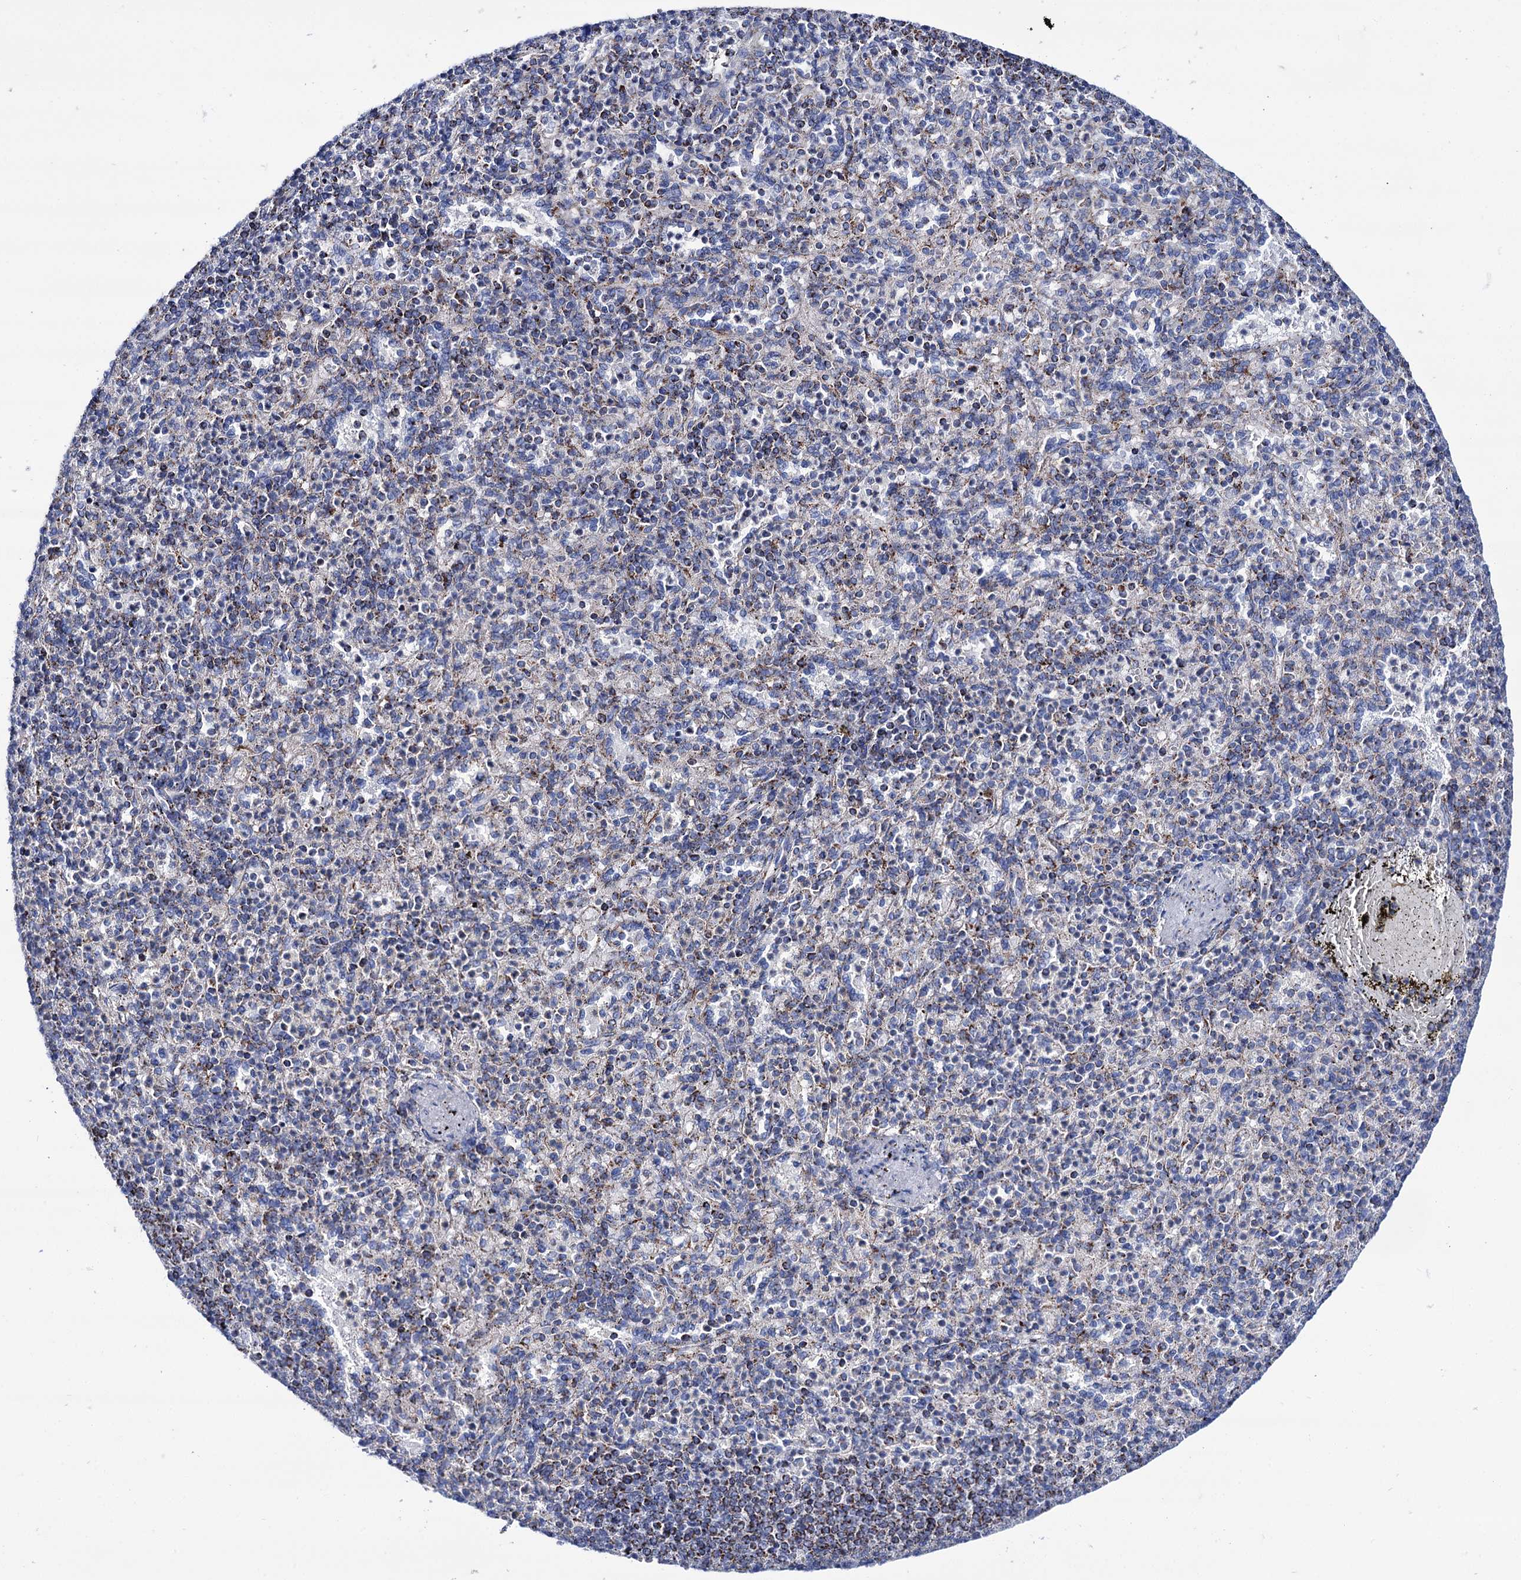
{"staining": {"intensity": "moderate", "quantity": "25%-75%", "location": "cytoplasmic/membranous"}, "tissue": "spleen", "cell_type": "Cells in red pulp", "image_type": "normal", "snomed": [{"axis": "morphology", "description": "Normal tissue, NOS"}, {"axis": "topography", "description": "Spleen"}], "caption": "Immunohistochemistry (IHC) (DAB (3,3'-diaminobenzidine)) staining of unremarkable human spleen exhibits moderate cytoplasmic/membranous protein positivity in about 25%-75% of cells in red pulp.", "gene": "UBASH3B", "patient": {"sex": "female", "age": 74}}